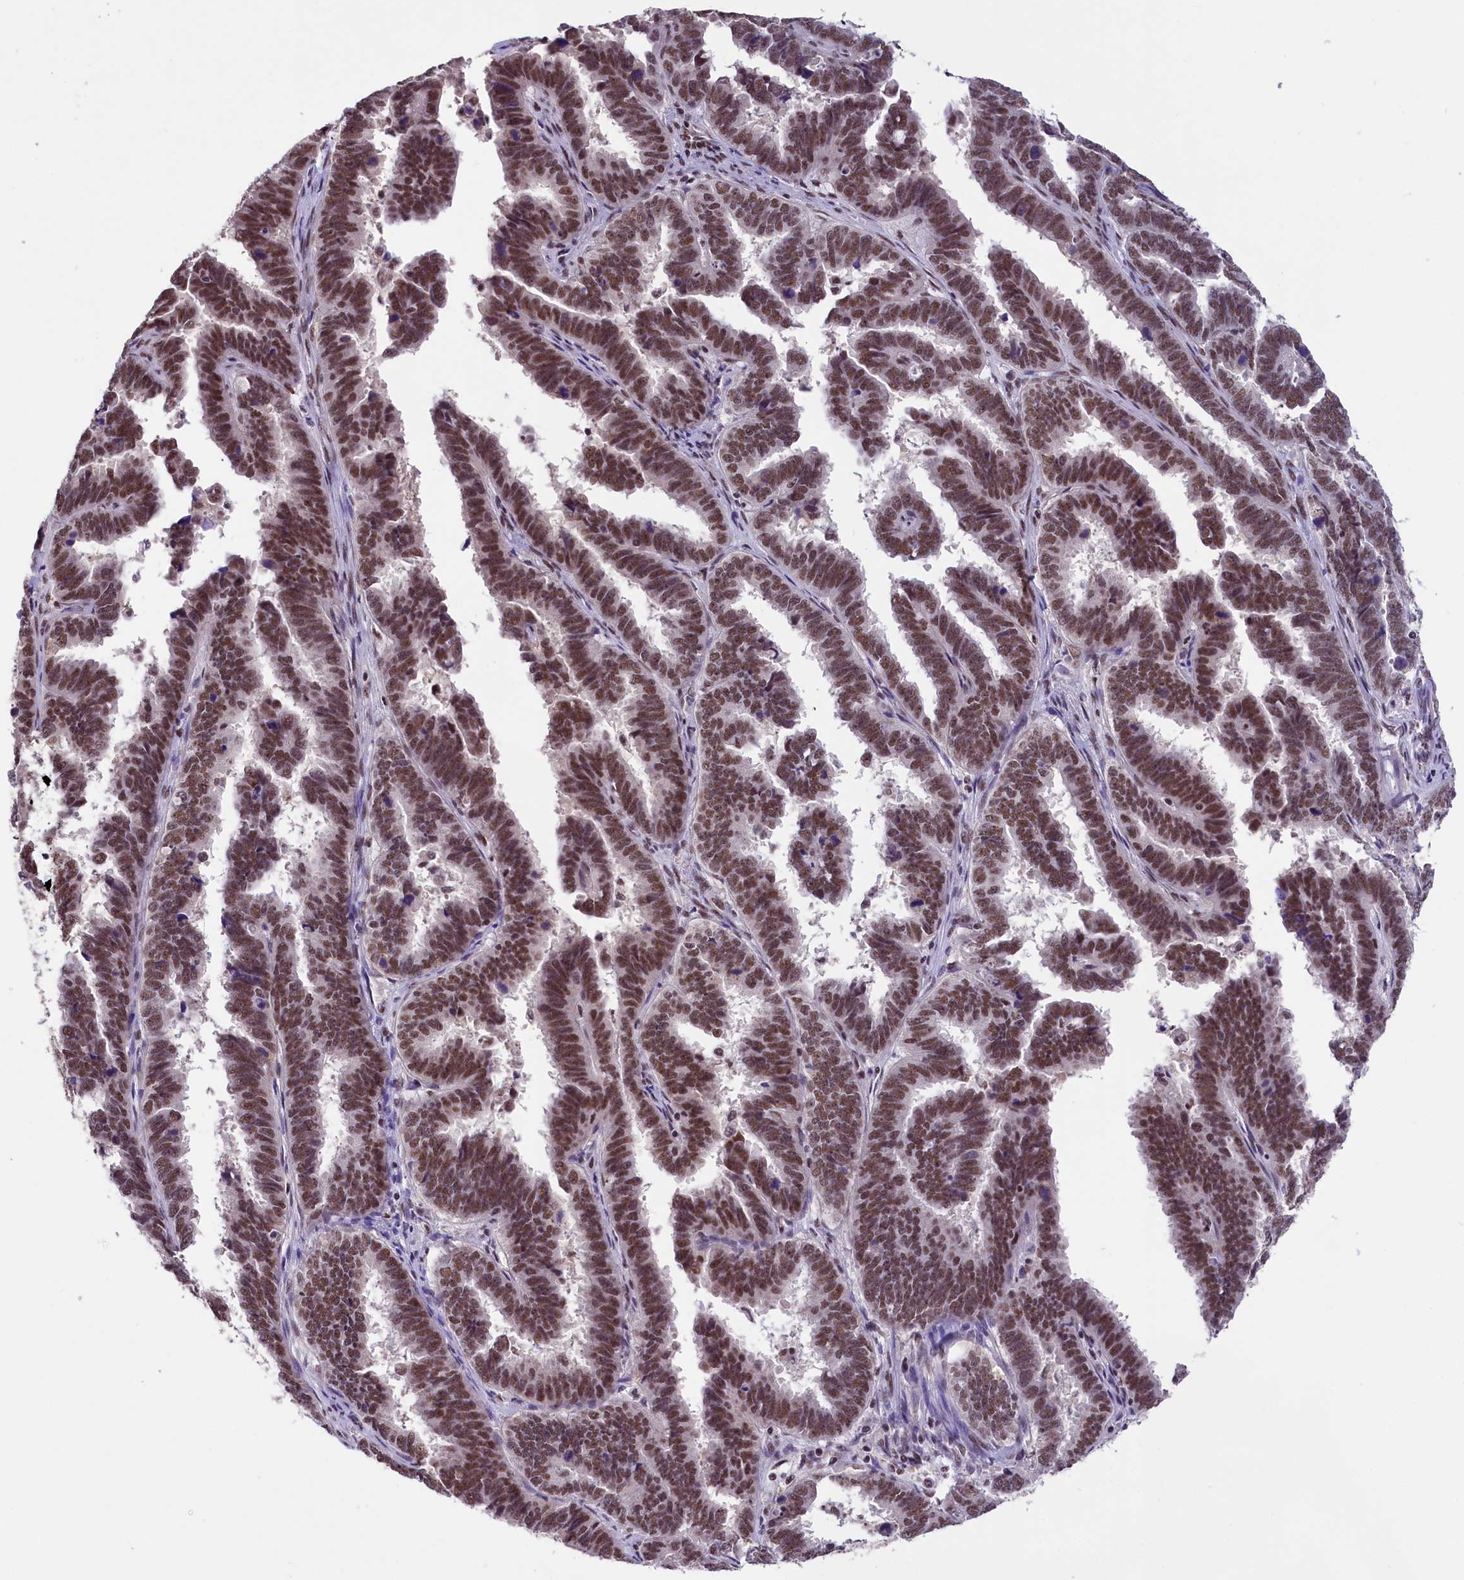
{"staining": {"intensity": "moderate", "quantity": ">75%", "location": "nuclear"}, "tissue": "endometrial cancer", "cell_type": "Tumor cells", "image_type": "cancer", "snomed": [{"axis": "morphology", "description": "Adenocarcinoma, NOS"}, {"axis": "topography", "description": "Endometrium"}], "caption": "Immunohistochemistry histopathology image of human endometrial cancer stained for a protein (brown), which demonstrates medium levels of moderate nuclear staining in about >75% of tumor cells.", "gene": "ZC3H4", "patient": {"sex": "female", "age": 75}}